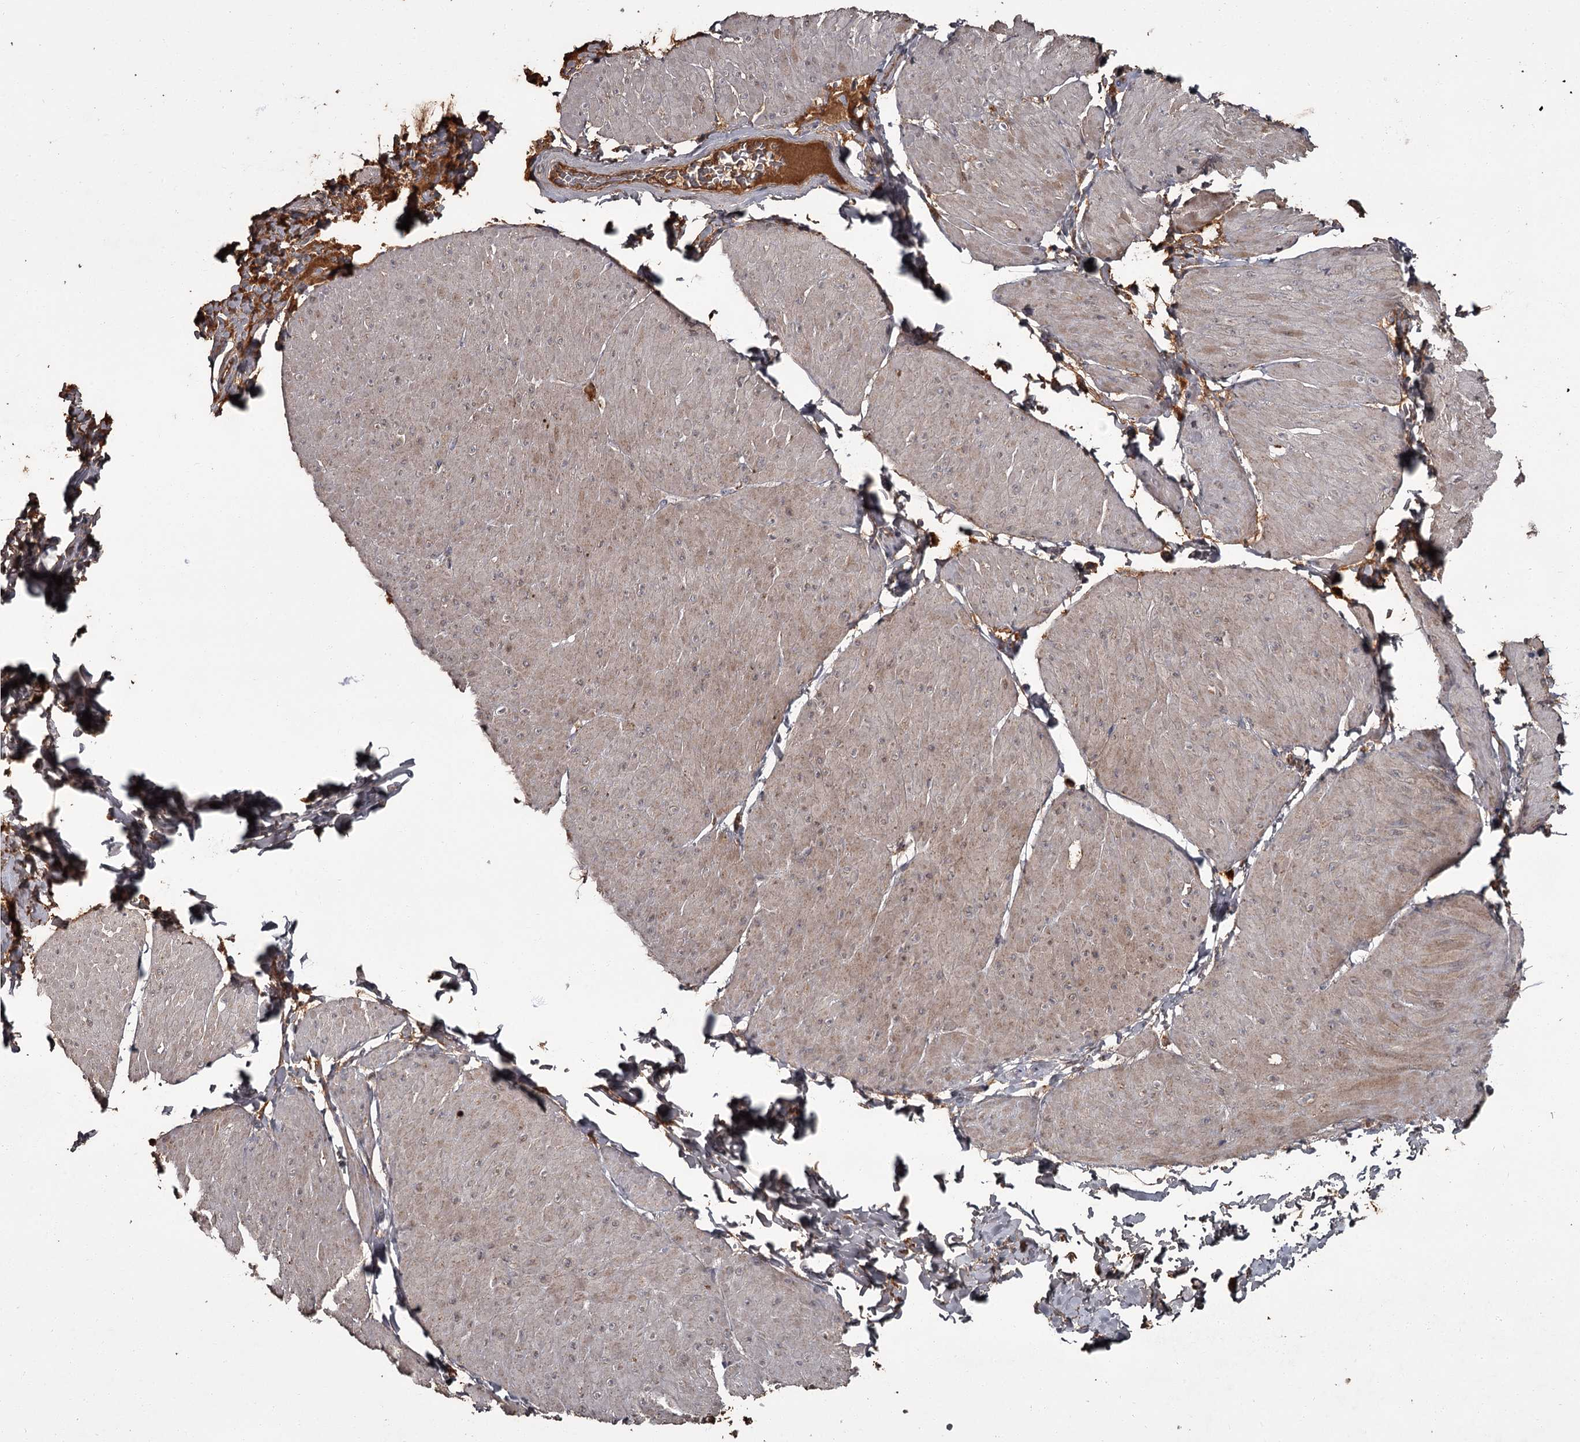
{"staining": {"intensity": "moderate", "quantity": ">75%", "location": "cytoplasmic/membranous"}, "tissue": "smooth muscle", "cell_type": "Smooth muscle cells", "image_type": "normal", "snomed": [{"axis": "morphology", "description": "Urothelial carcinoma, High grade"}, {"axis": "topography", "description": "Urinary bladder"}], "caption": "There is medium levels of moderate cytoplasmic/membranous staining in smooth muscle cells of unremarkable smooth muscle, as demonstrated by immunohistochemical staining (brown color).", "gene": "THAP9", "patient": {"sex": "male", "age": 46}}